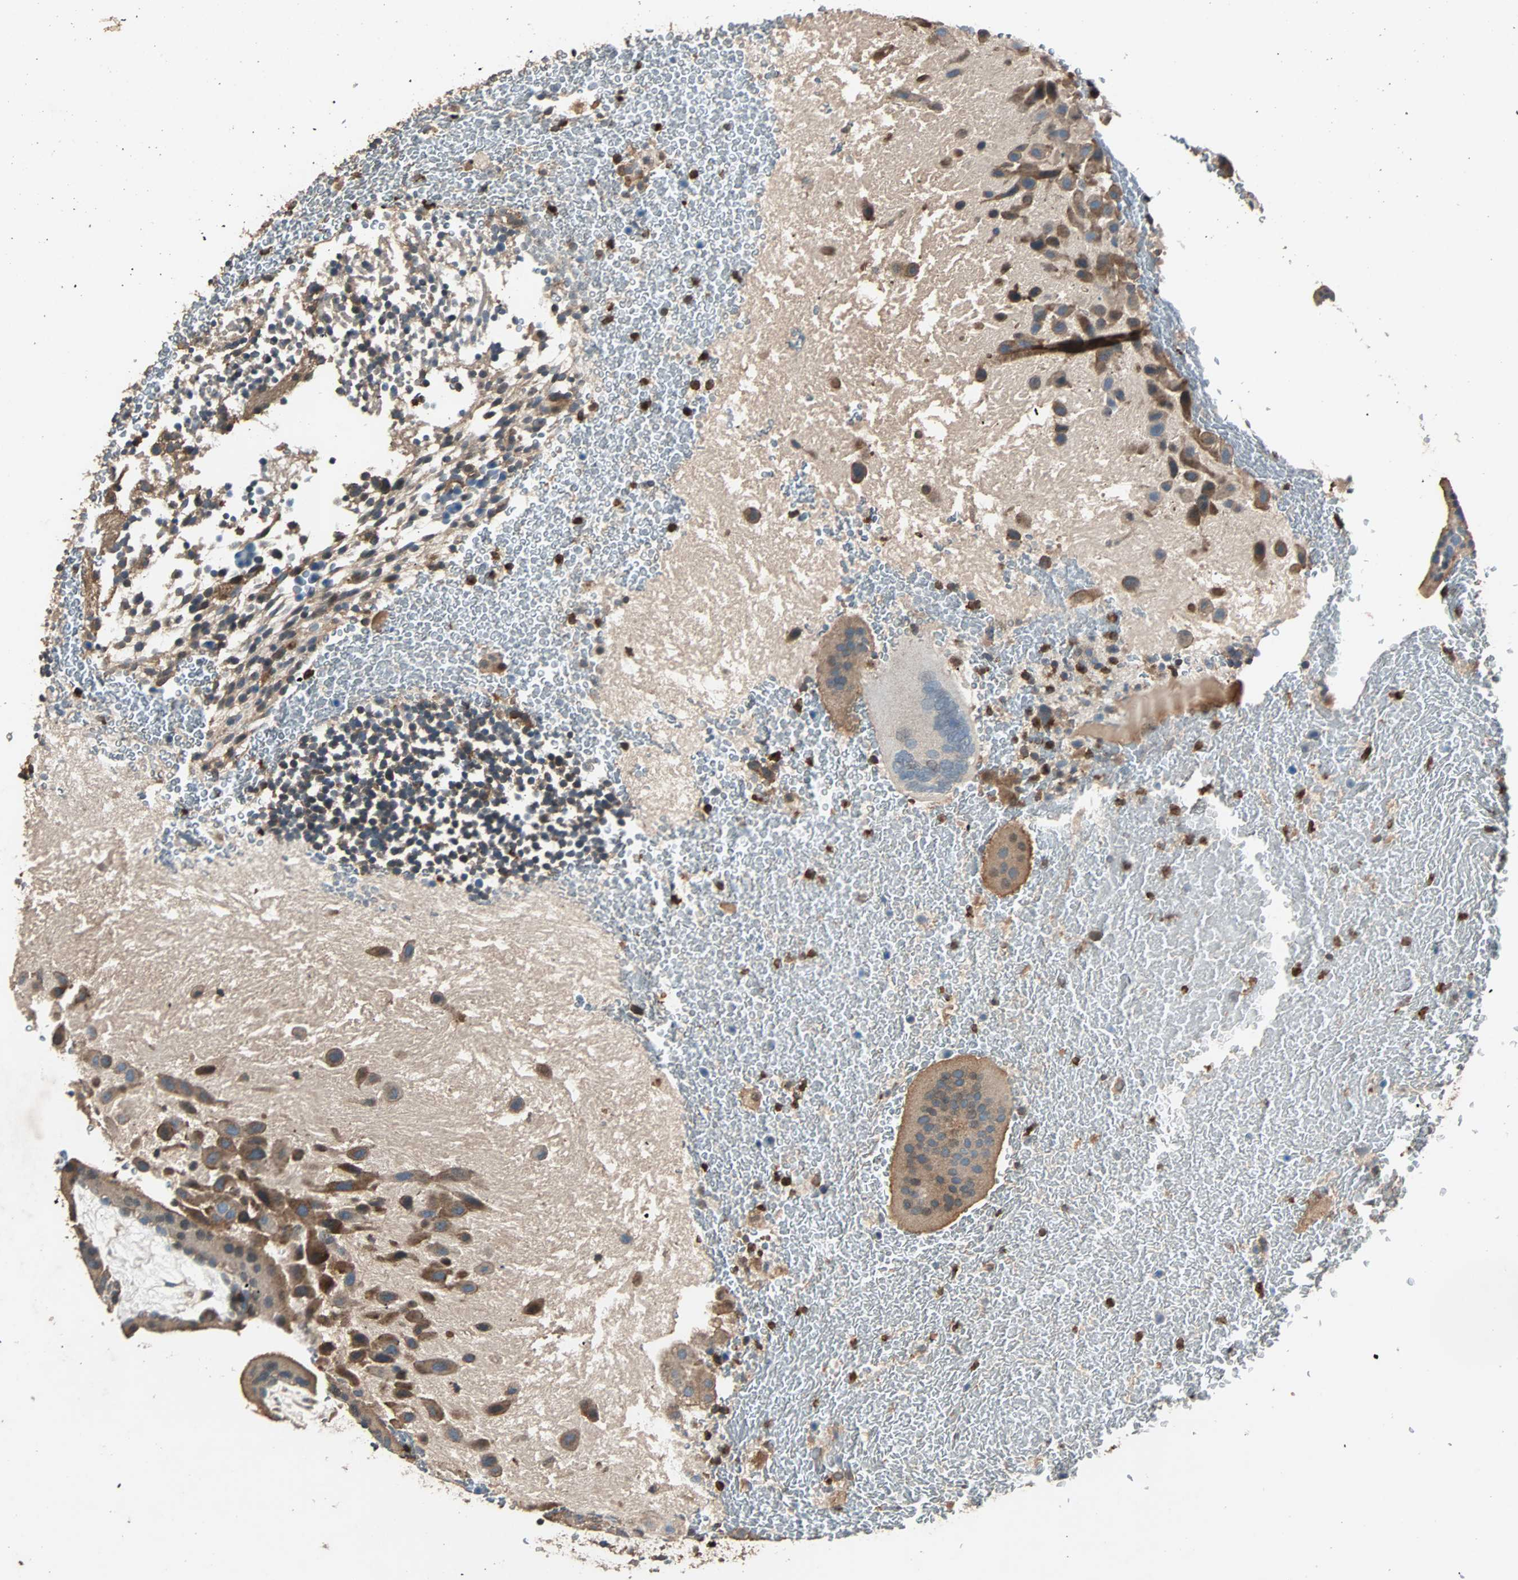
{"staining": {"intensity": "moderate", "quantity": ">75%", "location": "cytoplasmic/membranous"}, "tissue": "placenta", "cell_type": "Decidual cells", "image_type": "normal", "snomed": [{"axis": "morphology", "description": "Normal tissue, NOS"}, {"axis": "topography", "description": "Placenta"}], "caption": "A histopathology image of human placenta stained for a protein reveals moderate cytoplasmic/membranous brown staining in decidual cells.", "gene": "GCK", "patient": {"sex": "female", "age": 19}}